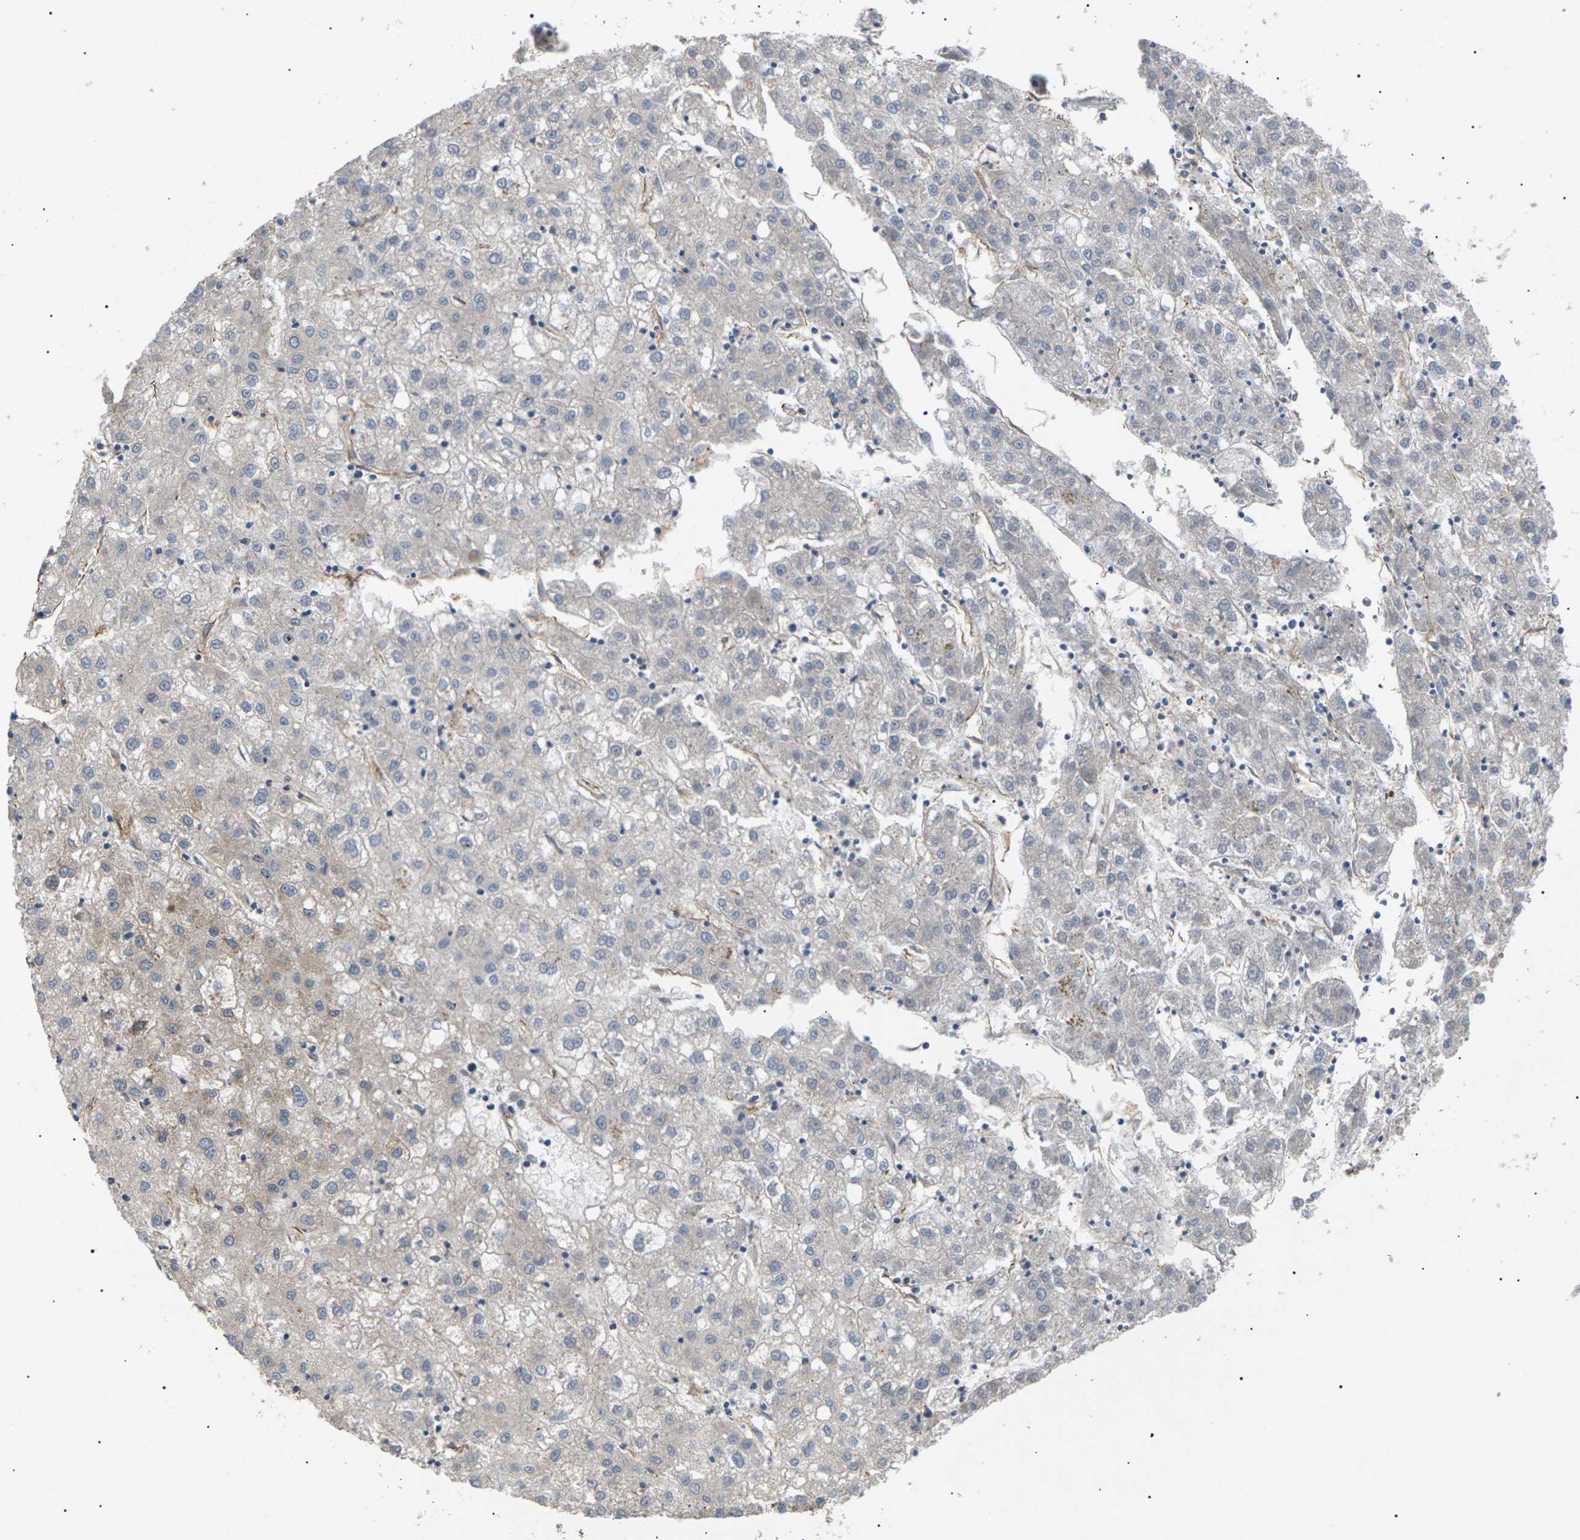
{"staining": {"intensity": "negative", "quantity": "none", "location": "none"}, "tissue": "liver cancer", "cell_type": "Tumor cells", "image_type": "cancer", "snomed": [{"axis": "morphology", "description": "Carcinoma, Hepatocellular, NOS"}, {"axis": "topography", "description": "Liver"}], "caption": "Immunohistochemistry photomicrograph of human hepatocellular carcinoma (liver) stained for a protein (brown), which reveals no expression in tumor cells.", "gene": "TMTC4", "patient": {"sex": "male", "age": 72}}